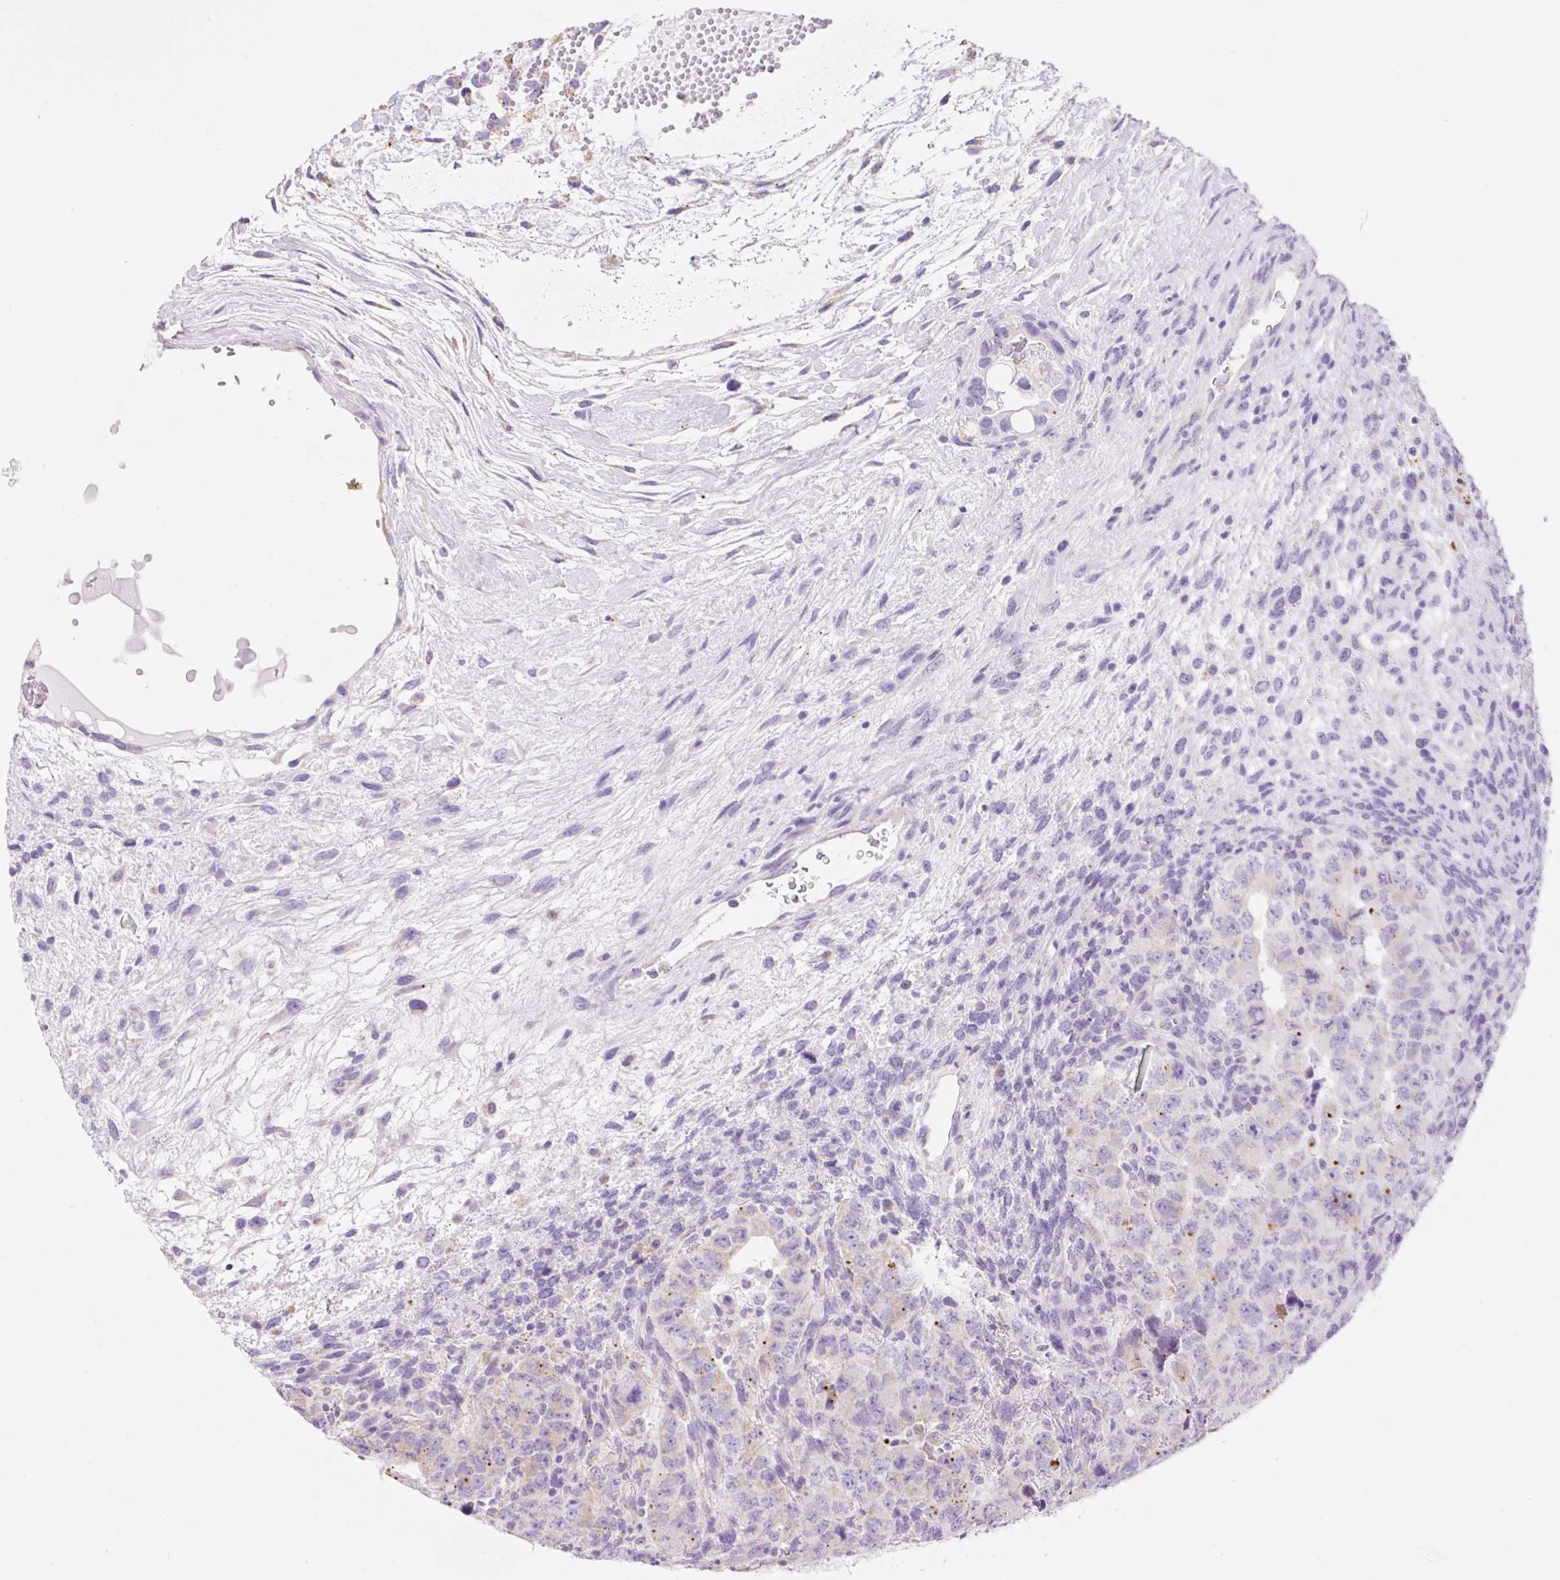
{"staining": {"intensity": "moderate", "quantity": "<25%", "location": "cytoplasmic/membranous"}, "tissue": "testis cancer", "cell_type": "Tumor cells", "image_type": "cancer", "snomed": [{"axis": "morphology", "description": "Carcinoma, Embryonal, NOS"}, {"axis": "topography", "description": "Testis"}], "caption": "Testis cancer stained for a protein reveals moderate cytoplasmic/membranous positivity in tumor cells. (Brightfield microscopy of DAB IHC at high magnification).", "gene": "CLEC3A", "patient": {"sex": "male", "age": 24}}